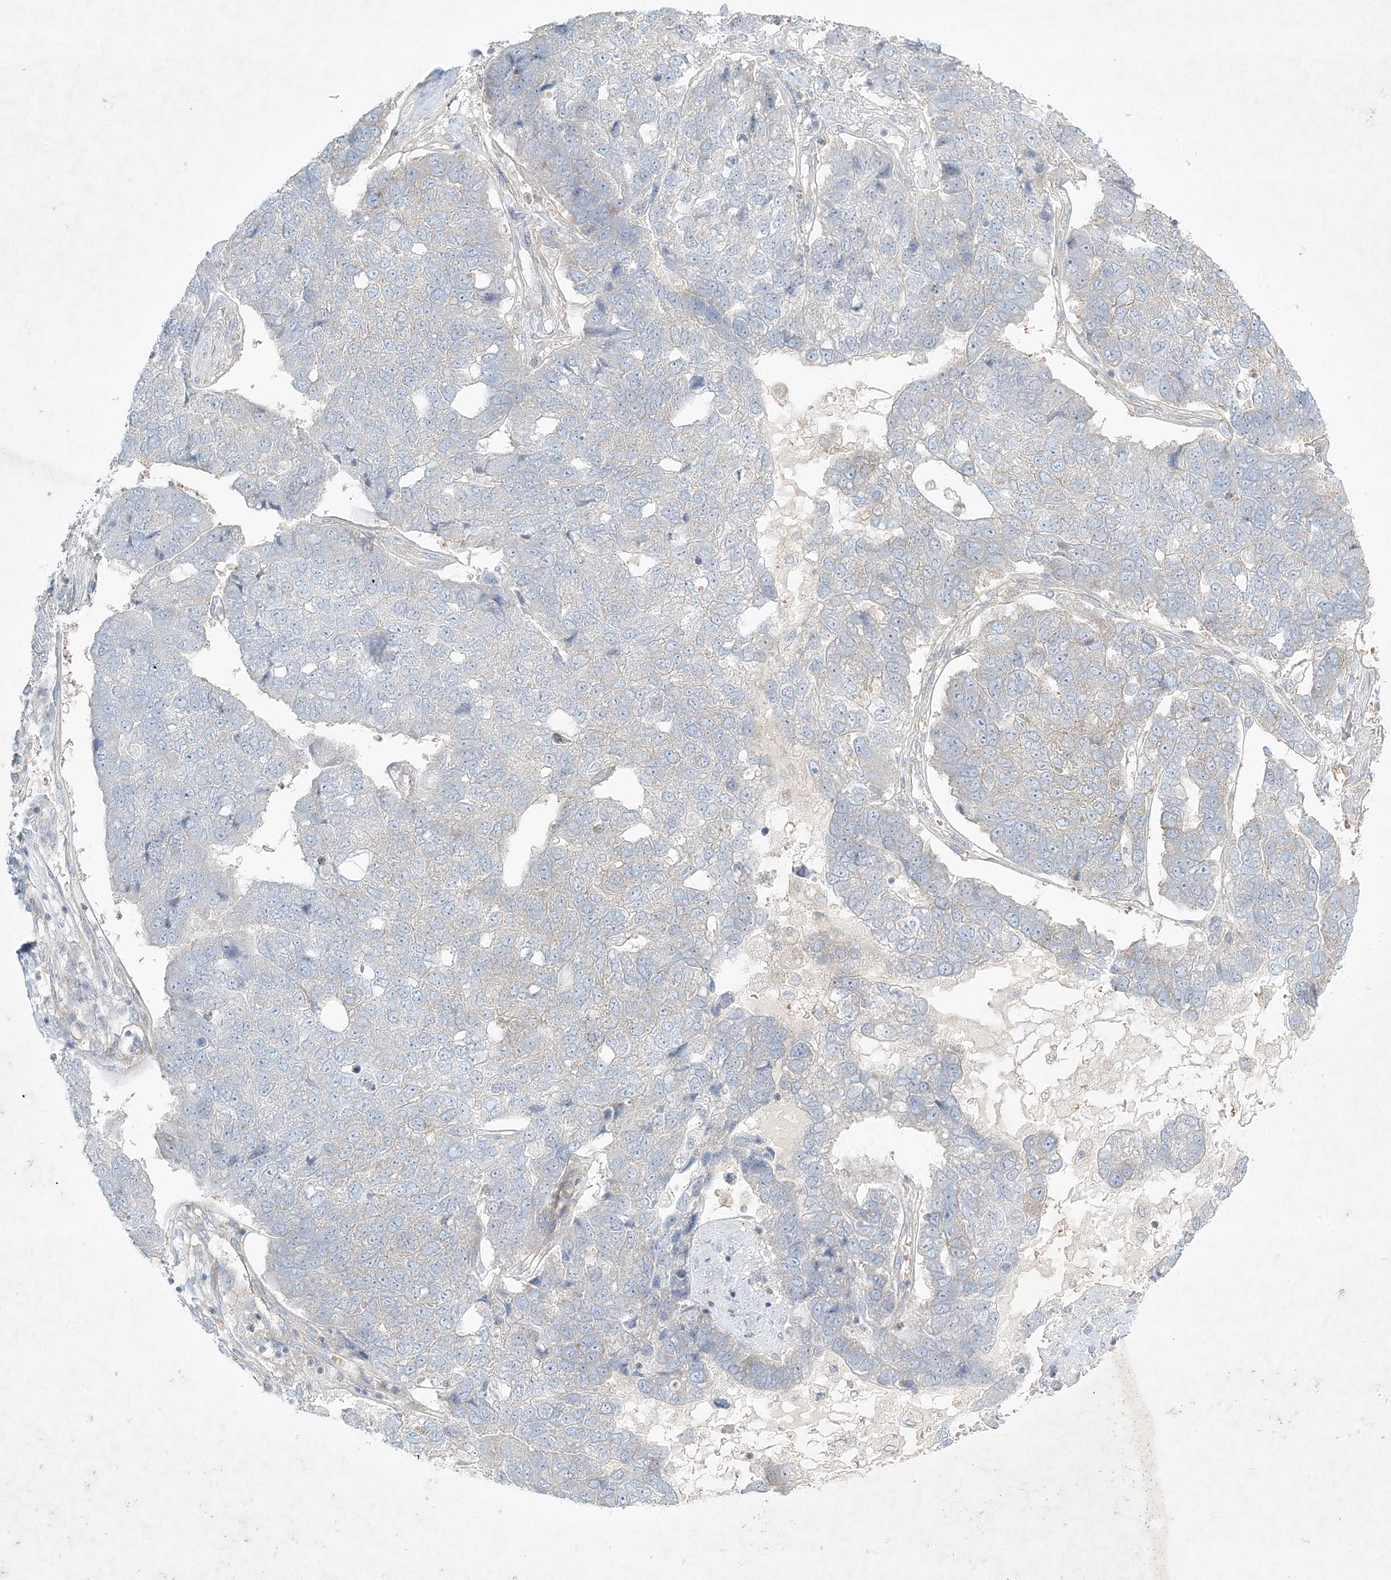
{"staining": {"intensity": "negative", "quantity": "none", "location": "none"}, "tissue": "pancreatic cancer", "cell_type": "Tumor cells", "image_type": "cancer", "snomed": [{"axis": "morphology", "description": "Adenocarcinoma, NOS"}, {"axis": "topography", "description": "Pancreas"}], "caption": "A histopathology image of human pancreatic cancer (adenocarcinoma) is negative for staining in tumor cells.", "gene": "STK11IP", "patient": {"sex": "female", "age": 61}}